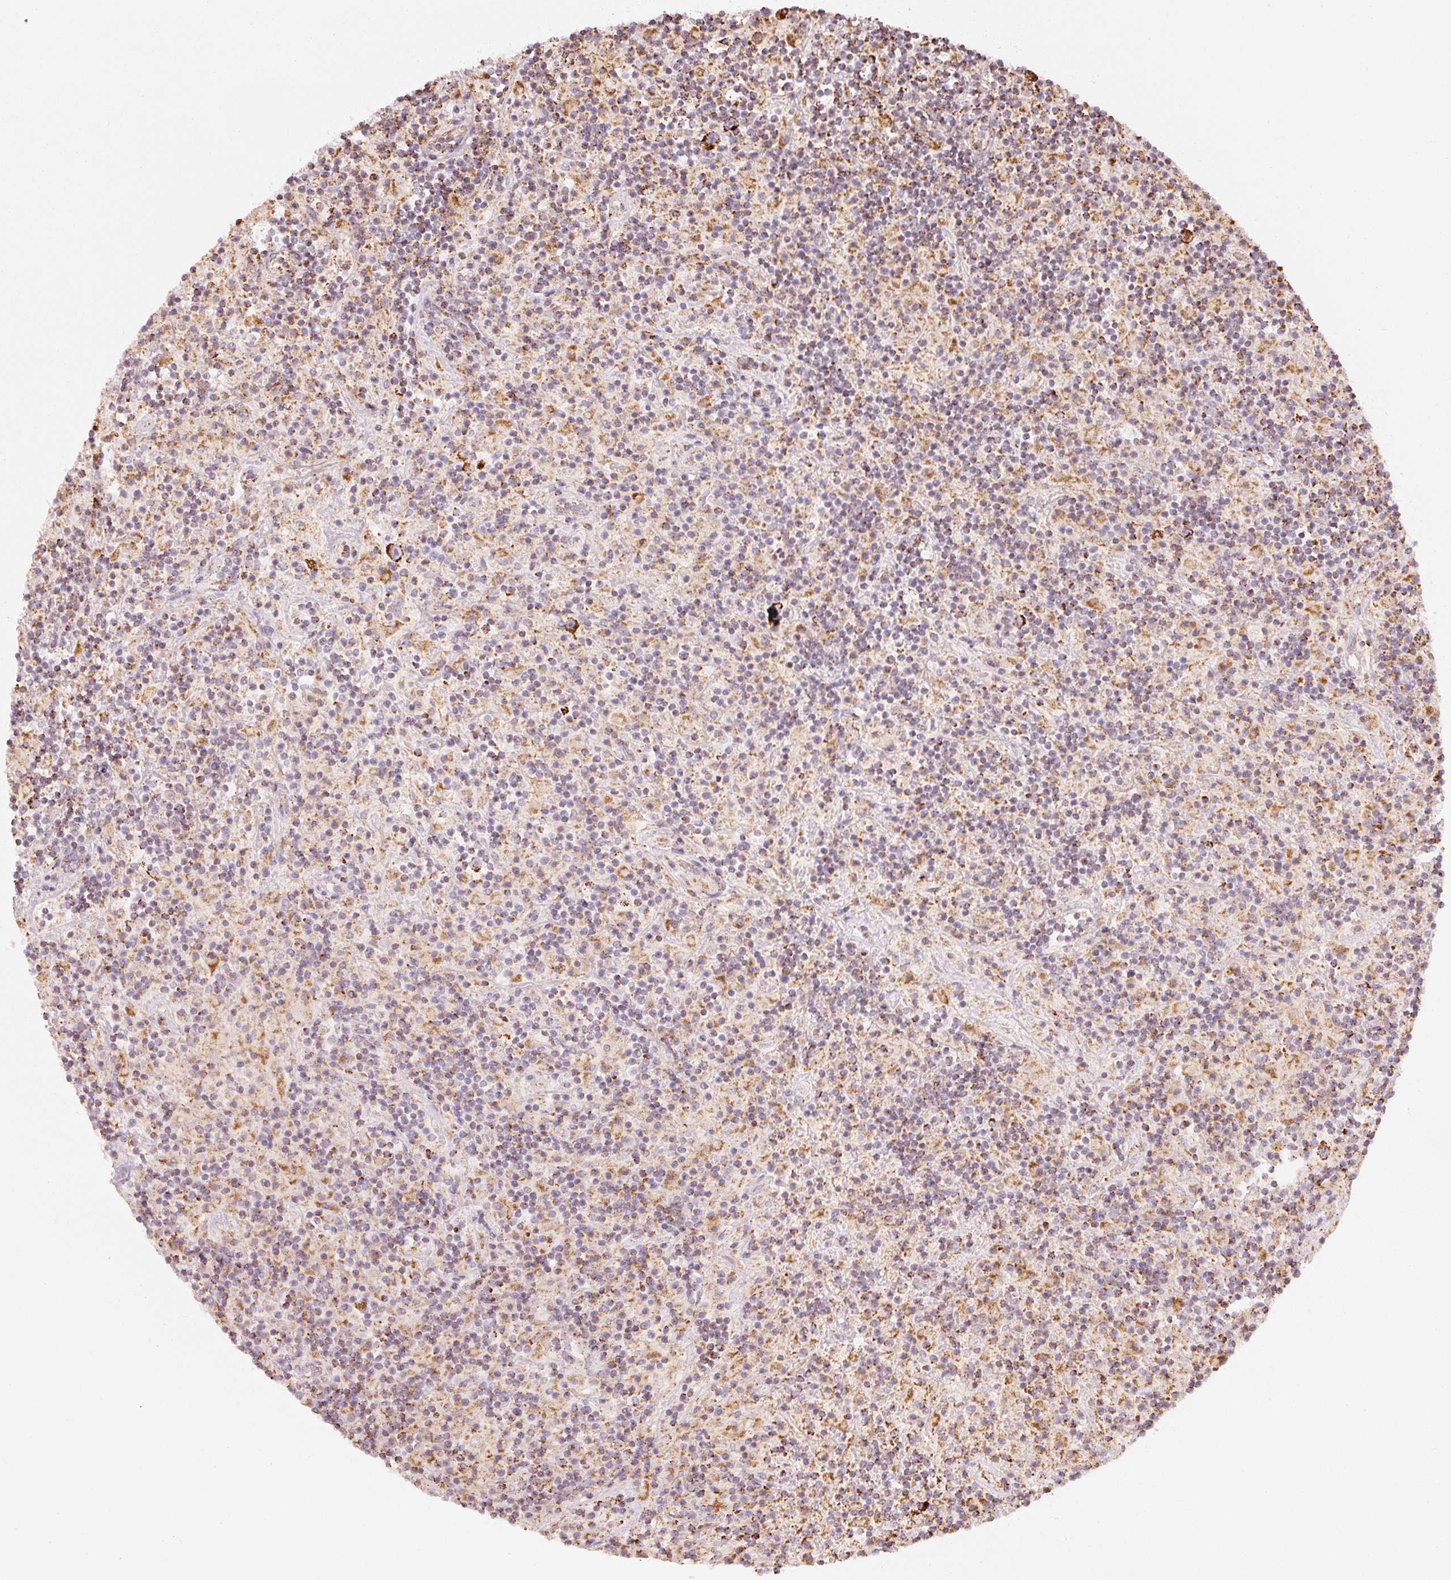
{"staining": {"intensity": "strong", "quantity": ">75%", "location": "cytoplasmic/membranous"}, "tissue": "lymphoma", "cell_type": "Tumor cells", "image_type": "cancer", "snomed": [{"axis": "morphology", "description": "Hodgkin's disease, NOS"}, {"axis": "topography", "description": "Lymph node"}], "caption": "Immunohistochemistry (IHC) (DAB) staining of Hodgkin's disease displays strong cytoplasmic/membranous protein positivity in approximately >75% of tumor cells.", "gene": "C17orf98", "patient": {"sex": "male", "age": 70}}